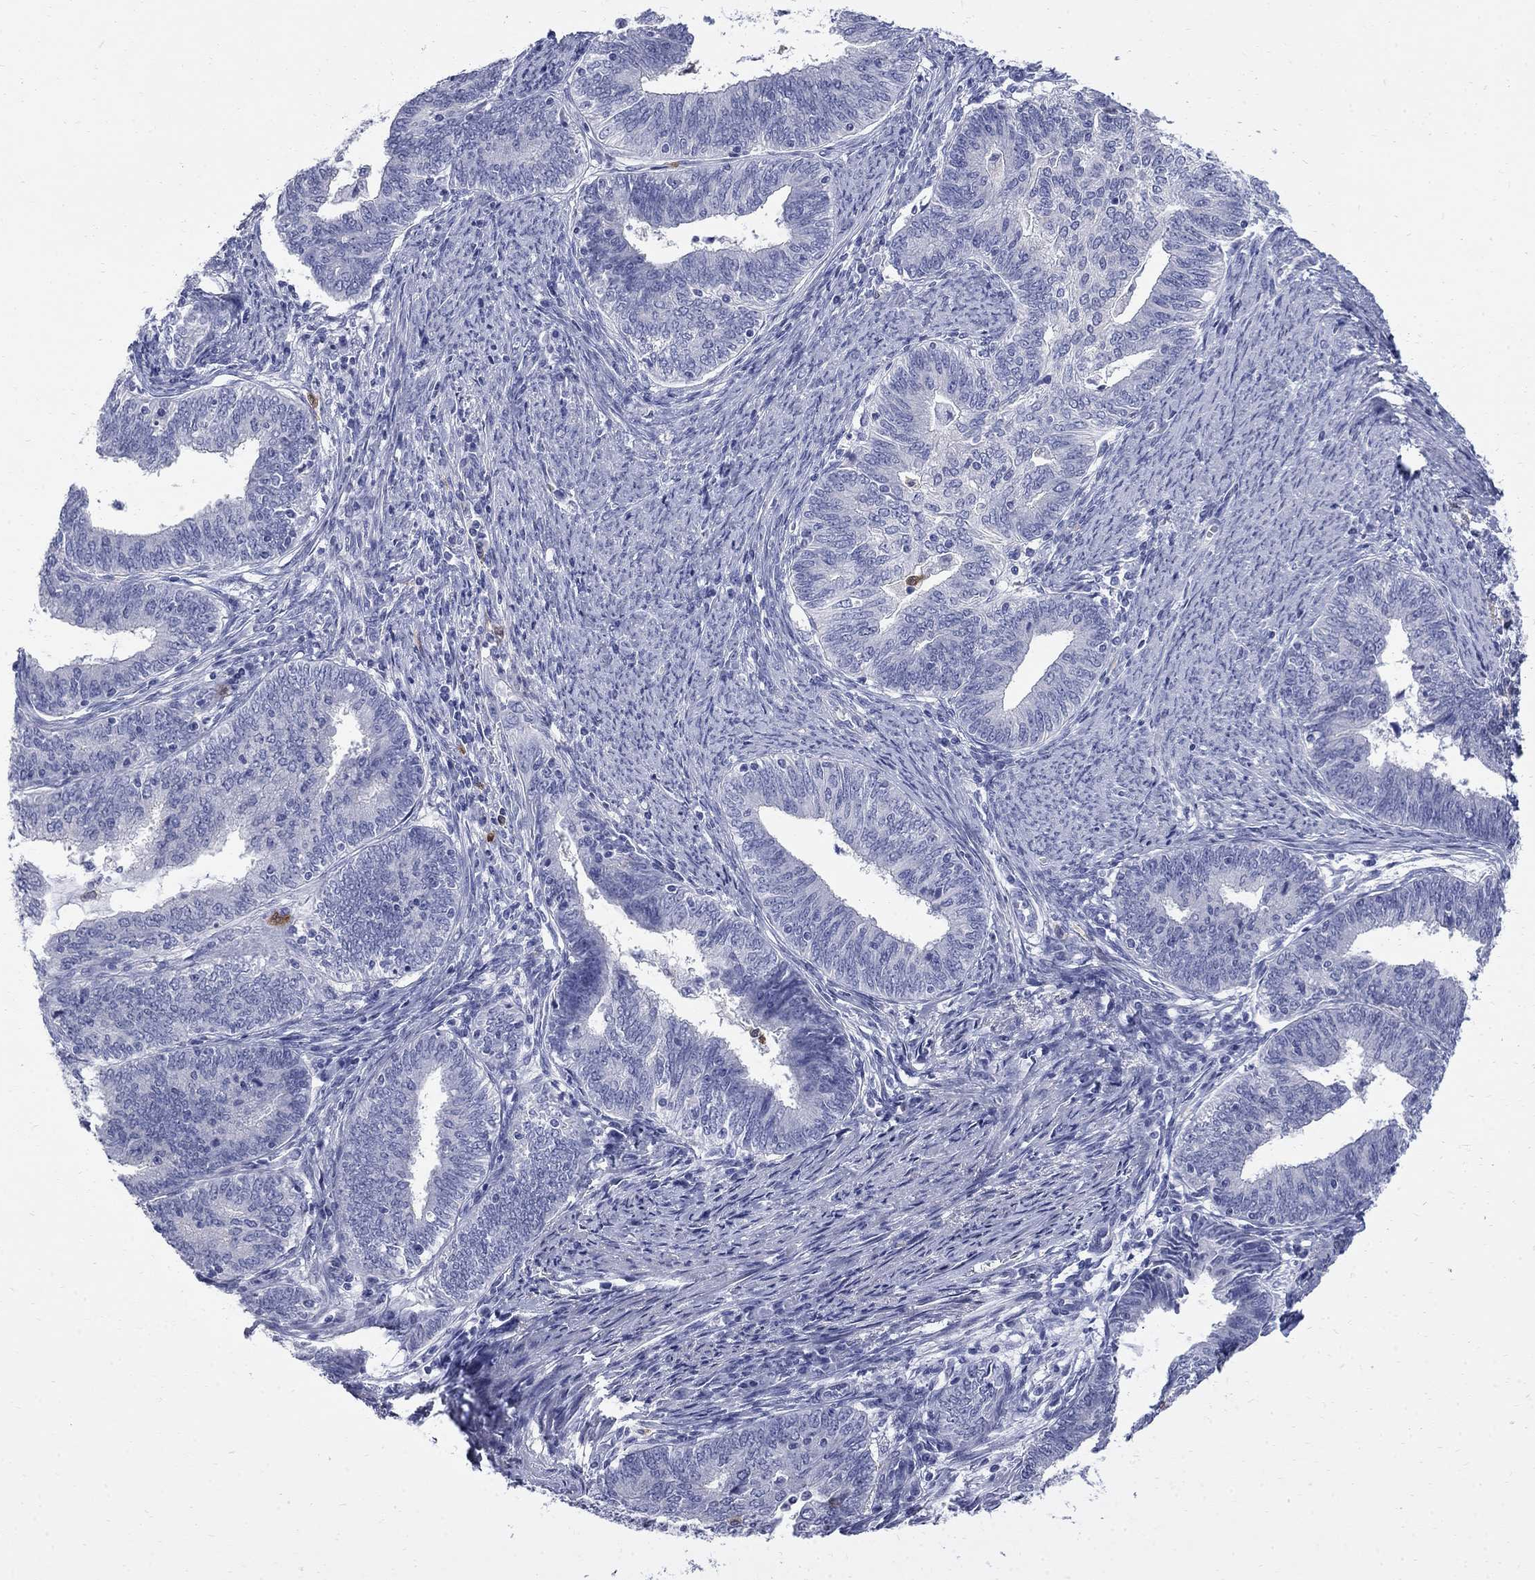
{"staining": {"intensity": "negative", "quantity": "none", "location": "none"}, "tissue": "endometrial cancer", "cell_type": "Tumor cells", "image_type": "cancer", "snomed": [{"axis": "morphology", "description": "Adenocarcinoma, NOS"}, {"axis": "topography", "description": "Endometrium"}], "caption": "High power microscopy image of an immunohistochemistry histopathology image of endometrial cancer (adenocarcinoma), revealing no significant positivity in tumor cells.", "gene": "SERPINB2", "patient": {"sex": "female", "age": 82}}